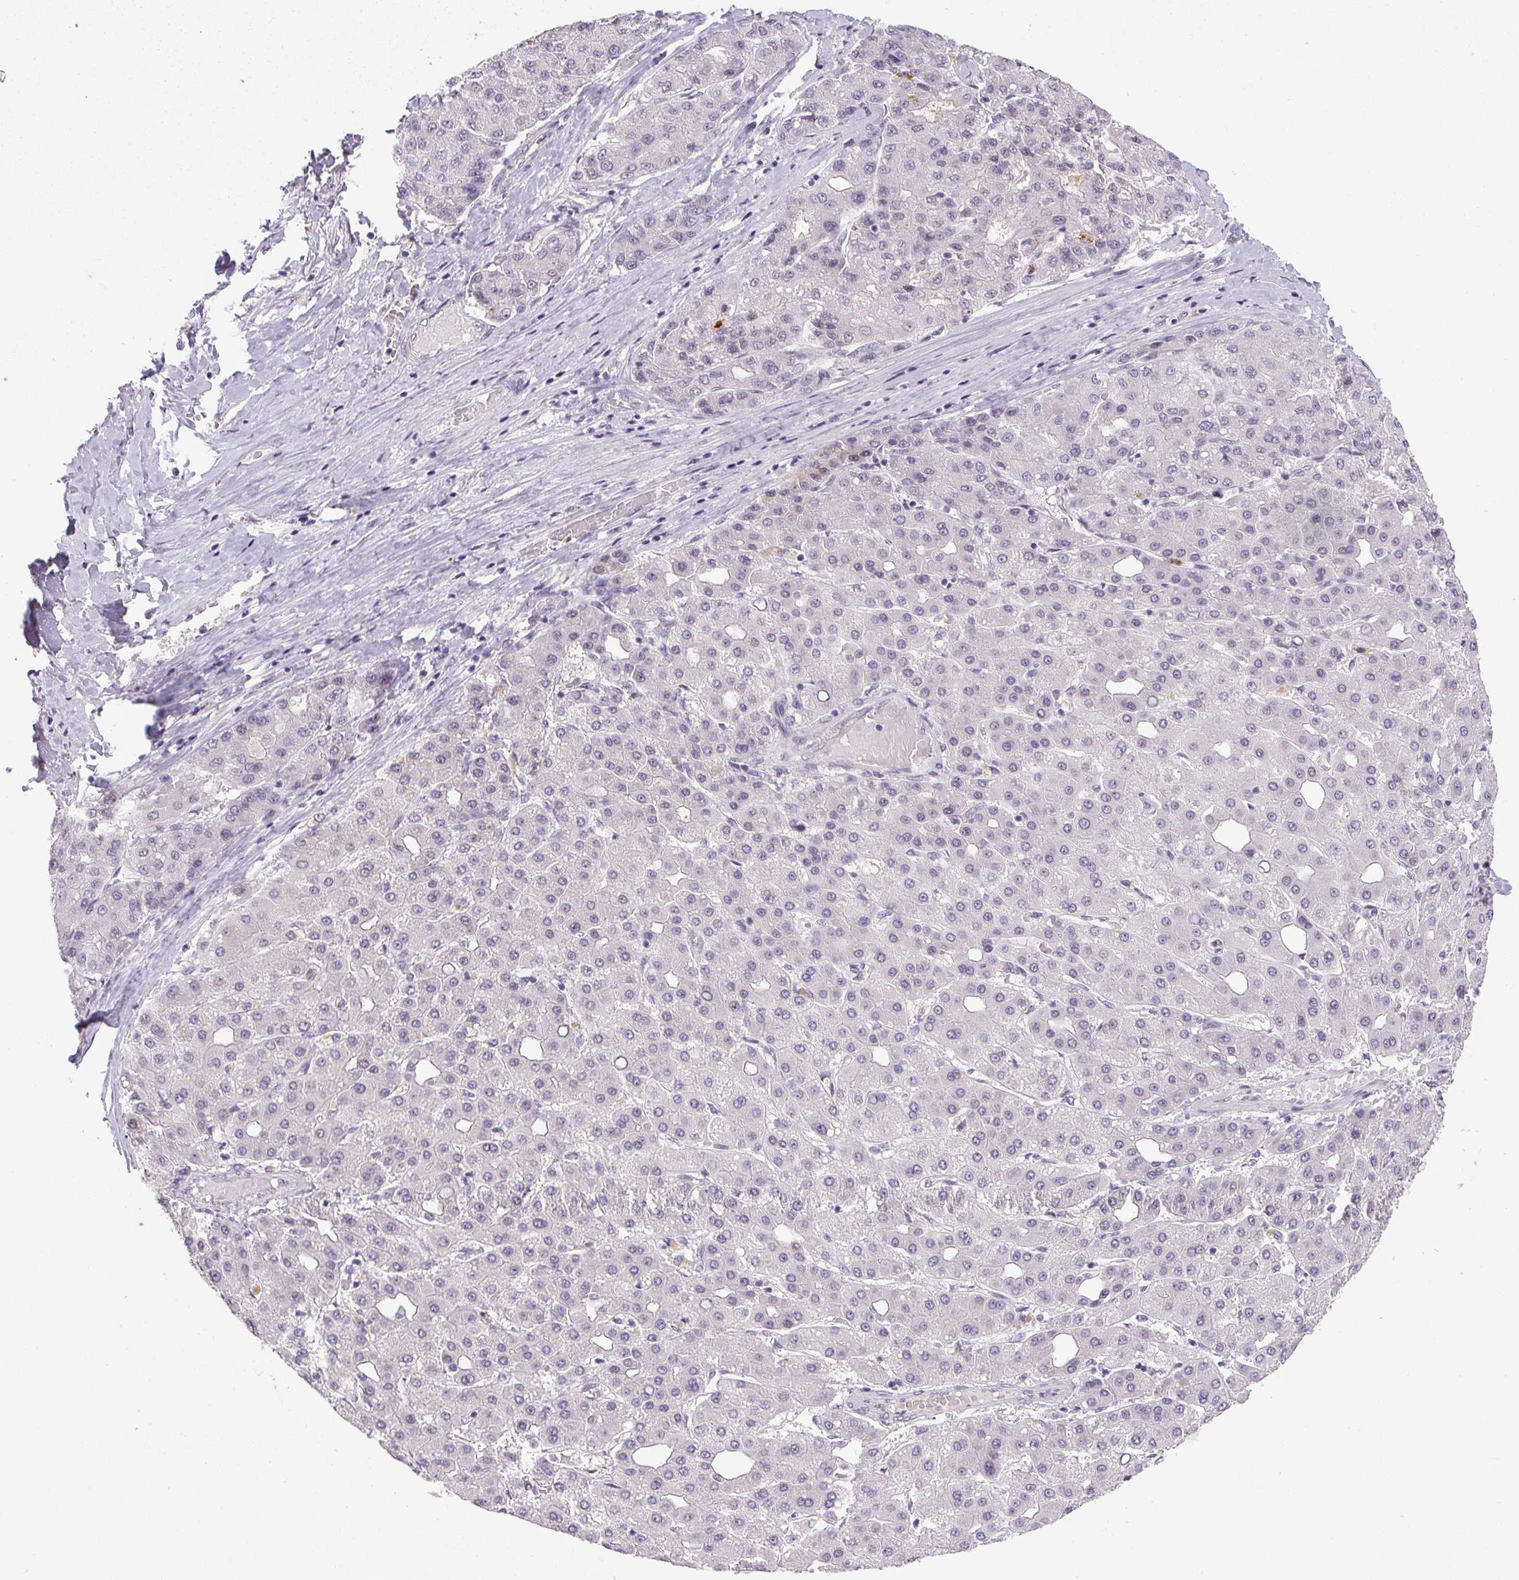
{"staining": {"intensity": "negative", "quantity": "none", "location": "none"}, "tissue": "liver cancer", "cell_type": "Tumor cells", "image_type": "cancer", "snomed": [{"axis": "morphology", "description": "Carcinoma, Hepatocellular, NOS"}, {"axis": "topography", "description": "Liver"}], "caption": "Immunohistochemistry (IHC) photomicrograph of liver cancer stained for a protein (brown), which exhibits no positivity in tumor cells. (Stains: DAB (3,3'-diaminobenzidine) immunohistochemistry with hematoxylin counter stain, Microscopy: brightfield microscopy at high magnification).", "gene": "SGF29", "patient": {"sex": "male", "age": 65}}